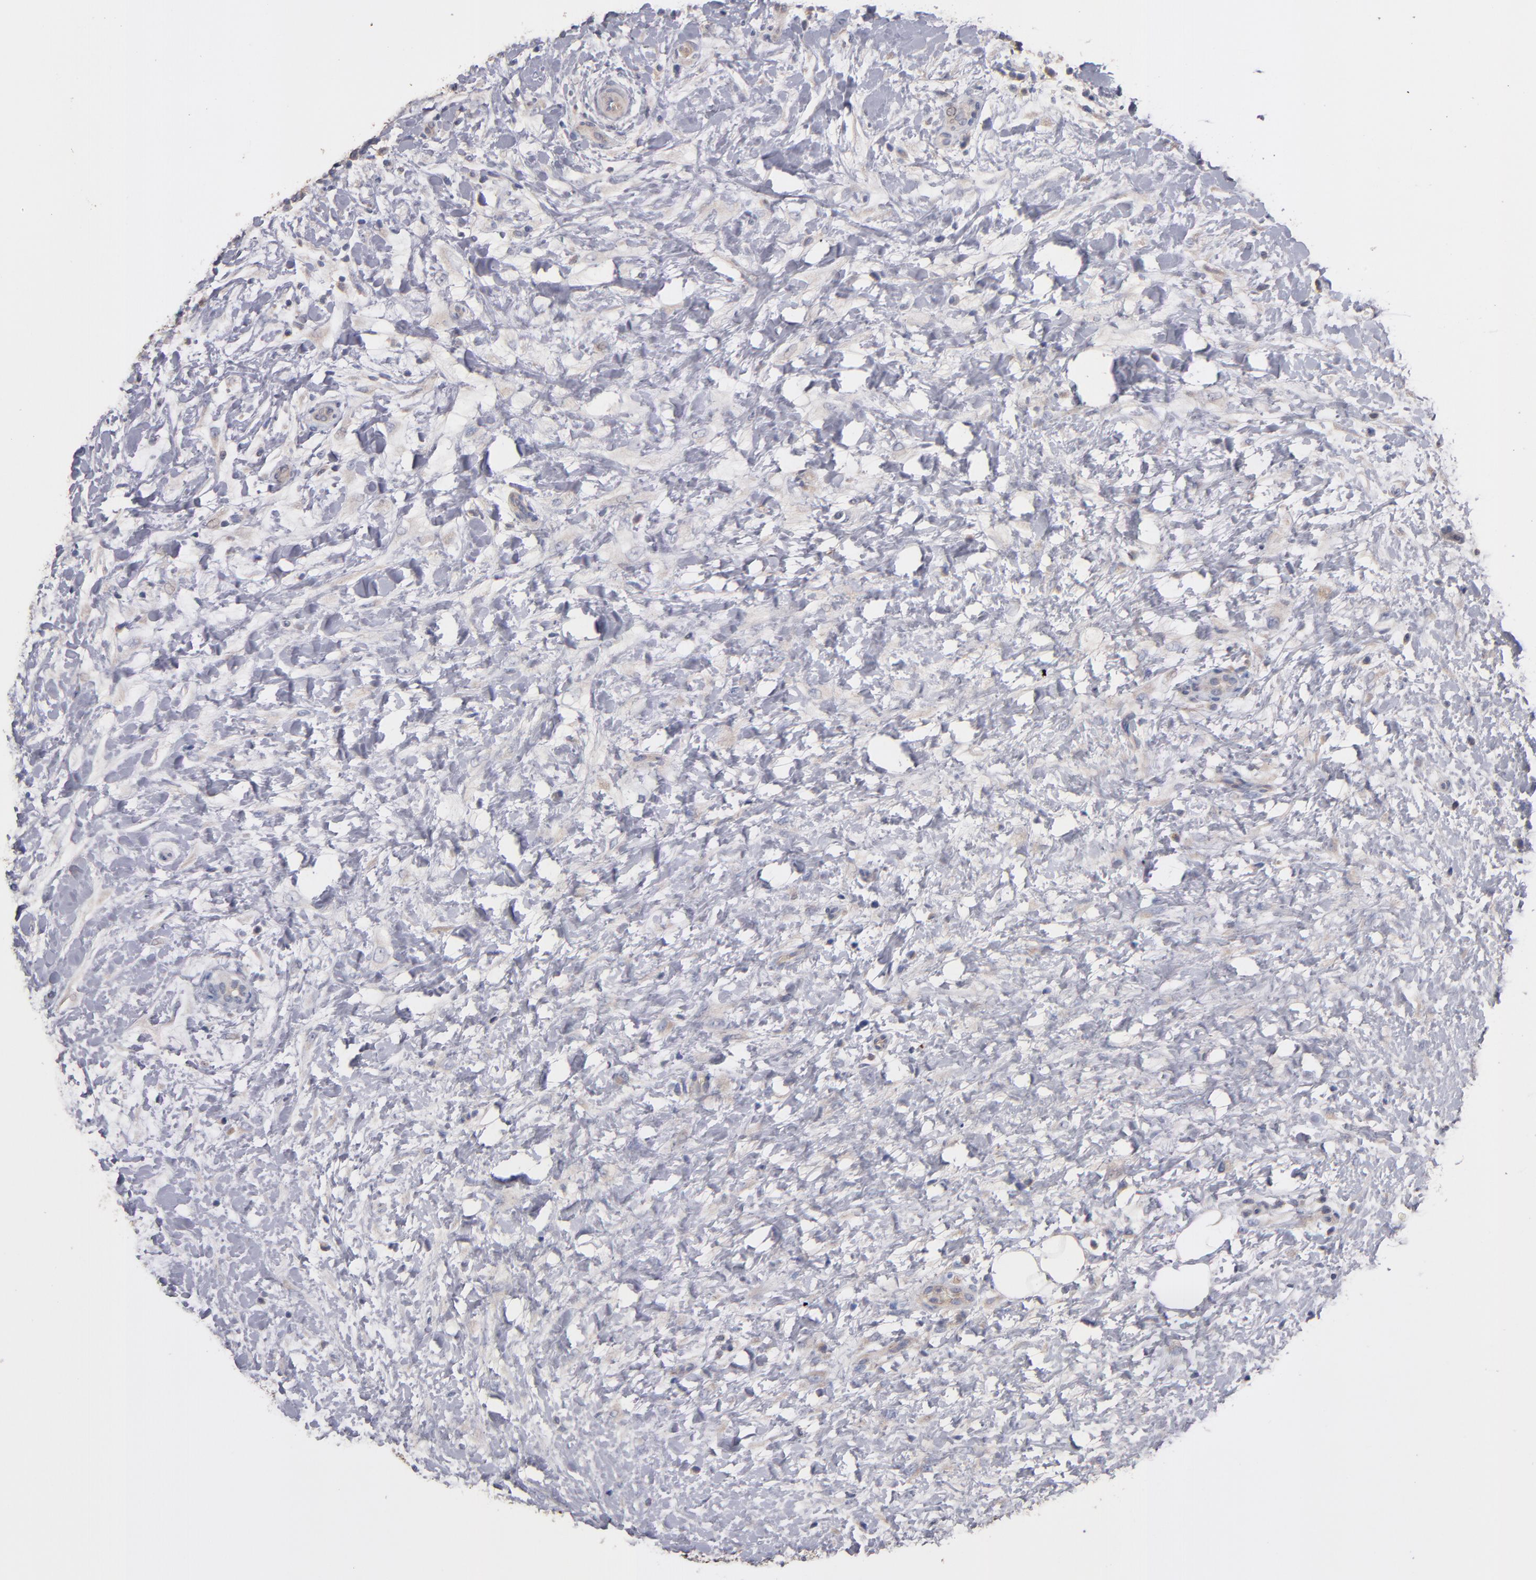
{"staining": {"intensity": "weak", "quantity": ">75%", "location": "cytoplasmic/membranous"}, "tissue": "lymphoma", "cell_type": "Tumor cells", "image_type": "cancer", "snomed": [{"axis": "morphology", "description": "Malignant lymphoma, non-Hodgkin's type, Low grade"}, {"axis": "topography", "description": "Lymph node"}], "caption": "The immunohistochemical stain labels weak cytoplasmic/membranous expression in tumor cells of lymphoma tissue.", "gene": "DACT1", "patient": {"sex": "female", "age": 76}}